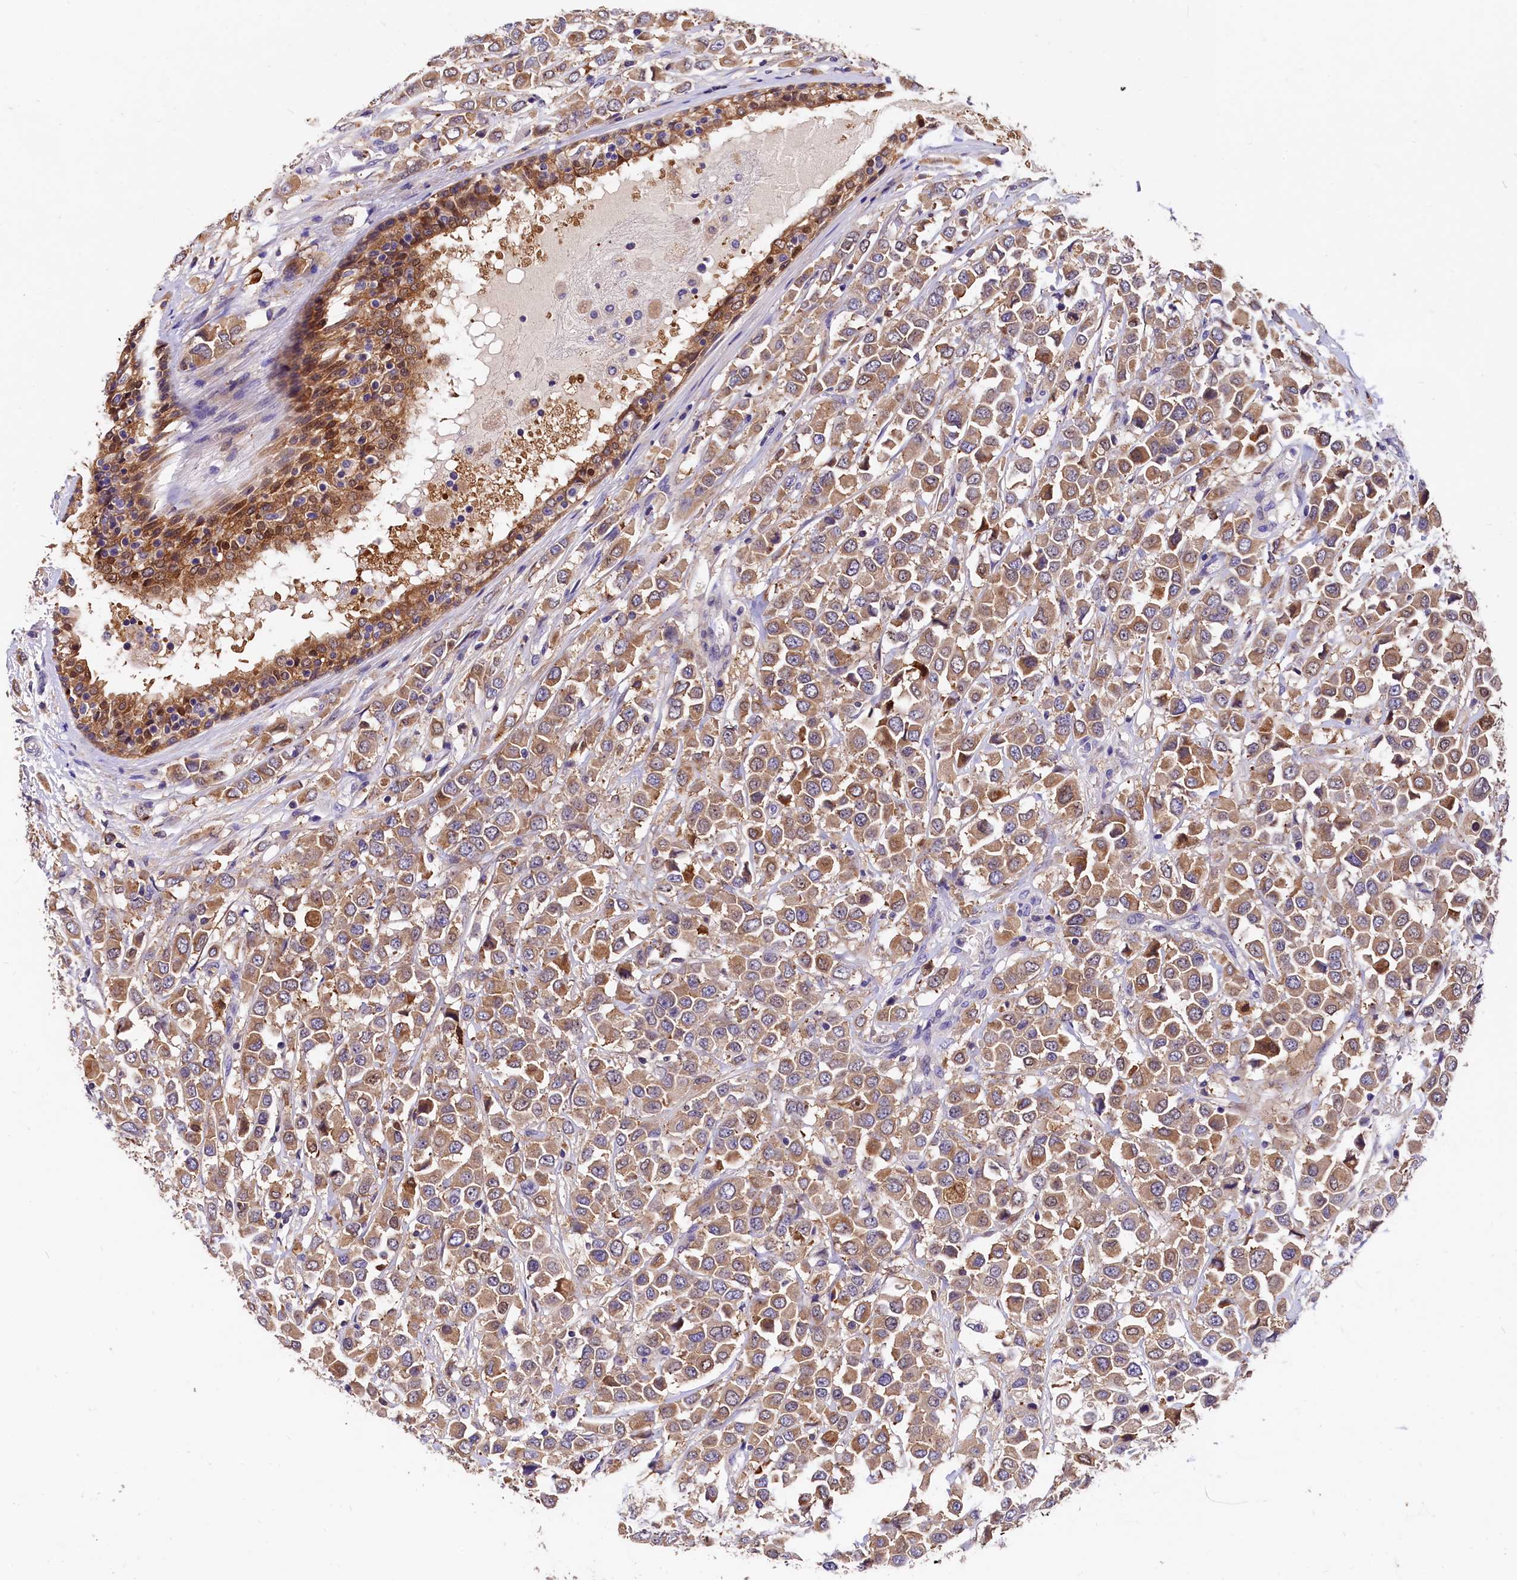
{"staining": {"intensity": "moderate", "quantity": ">75%", "location": "cytoplasmic/membranous"}, "tissue": "breast cancer", "cell_type": "Tumor cells", "image_type": "cancer", "snomed": [{"axis": "morphology", "description": "Duct carcinoma"}, {"axis": "topography", "description": "Breast"}], "caption": "Immunohistochemical staining of human breast cancer displays medium levels of moderate cytoplasmic/membranous expression in about >75% of tumor cells.", "gene": "EPS8L2", "patient": {"sex": "female", "age": 61}}